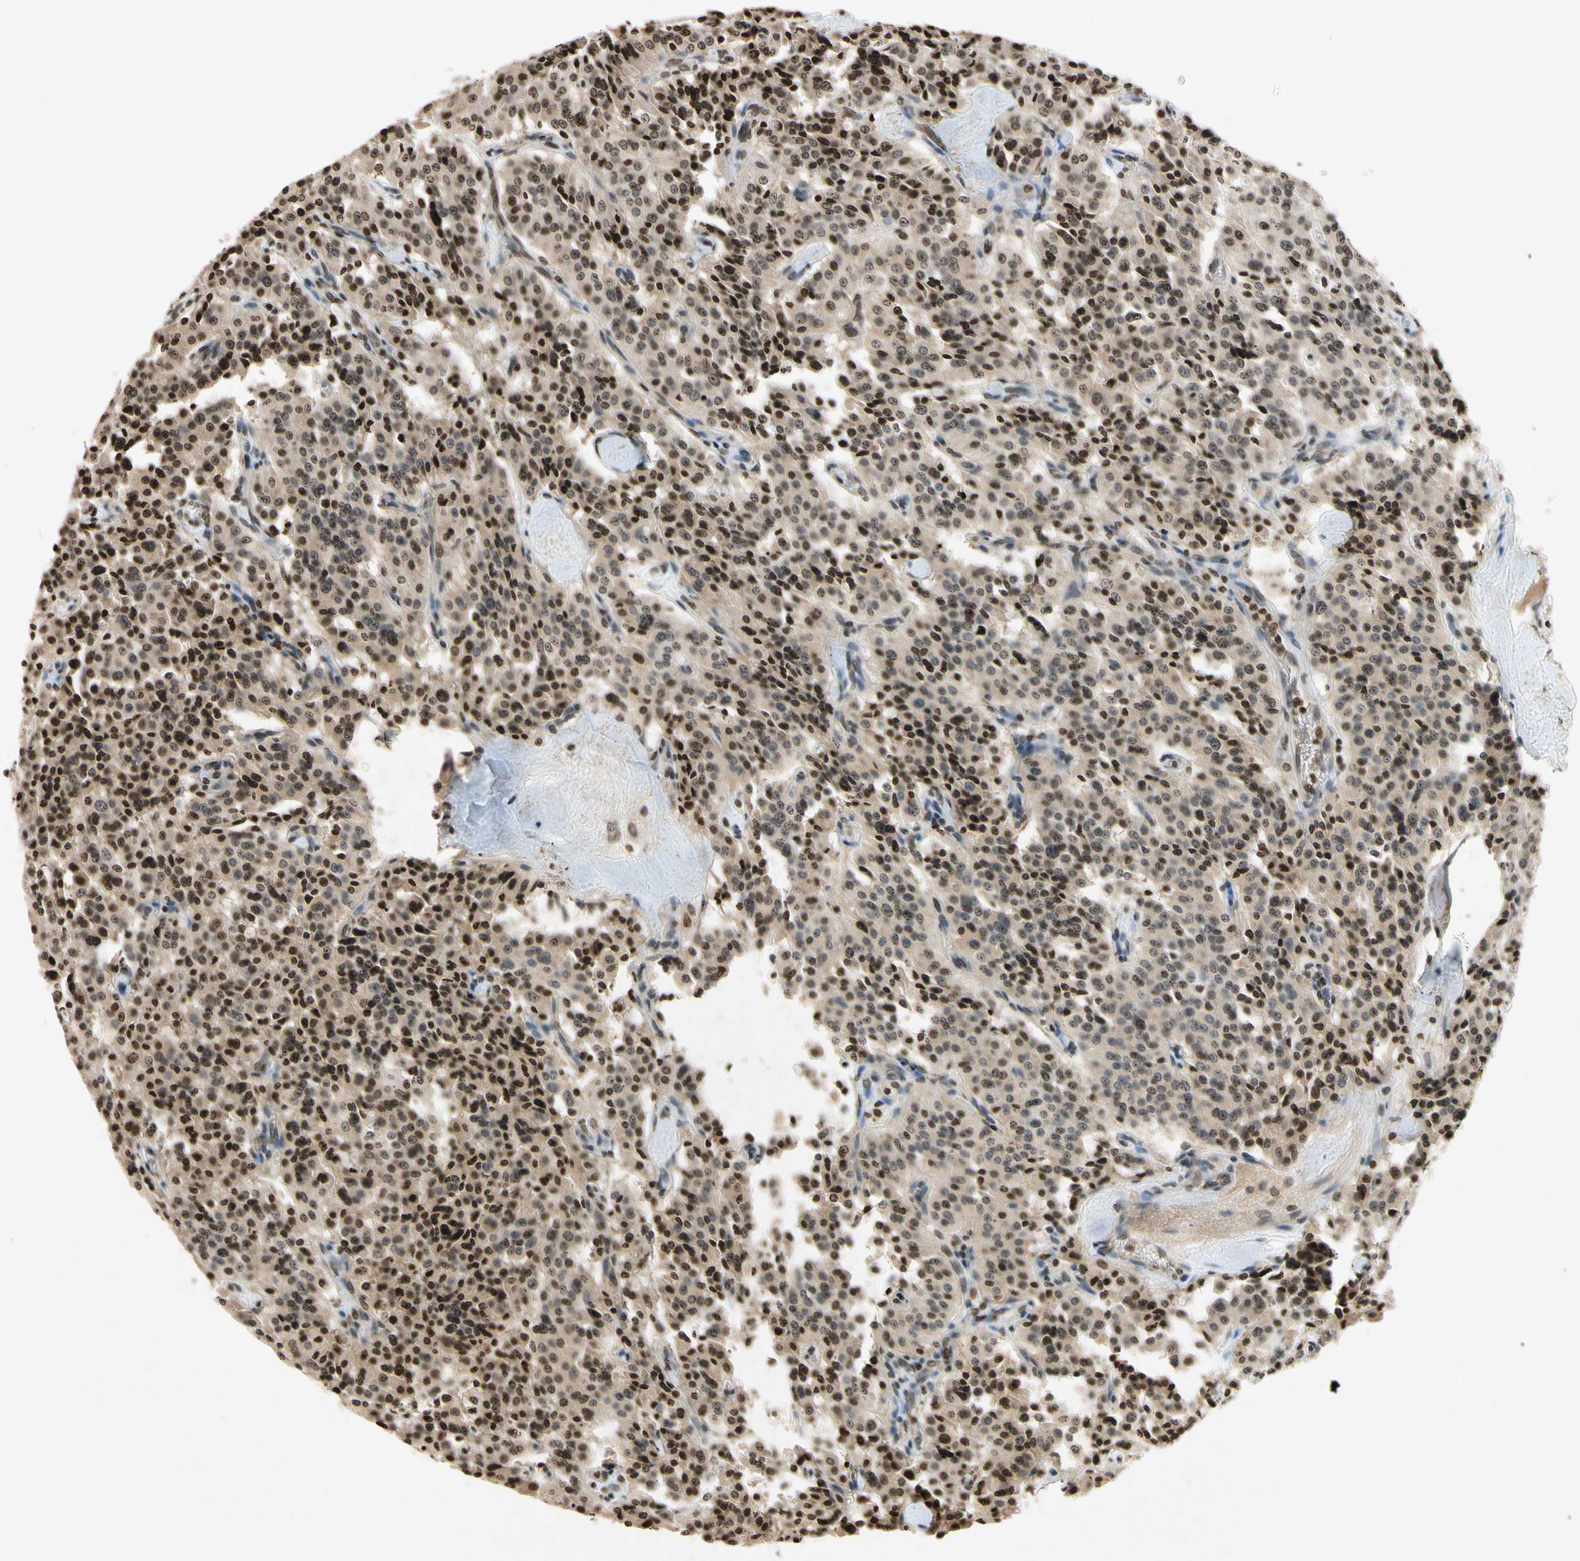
{"staining": {"intensity": "strong", "quantity": ">75%", "location": "nuclear"}, "tissue": "carcinoid", "cell_type": "Tumor cells", "image_type": "cancer", "snomed": [{"axis": "morphology", "description": "Carcinoid, malignant, NOS"}, {"axis": "topography", "description": "Lung"}], "caption": "IHC of carcinoid exhibits high levels of strong nuclear expression in approximately >75% of tumor cells.", "gene": "HOXB3", "patient": {"sex": "male", "age": 30}}